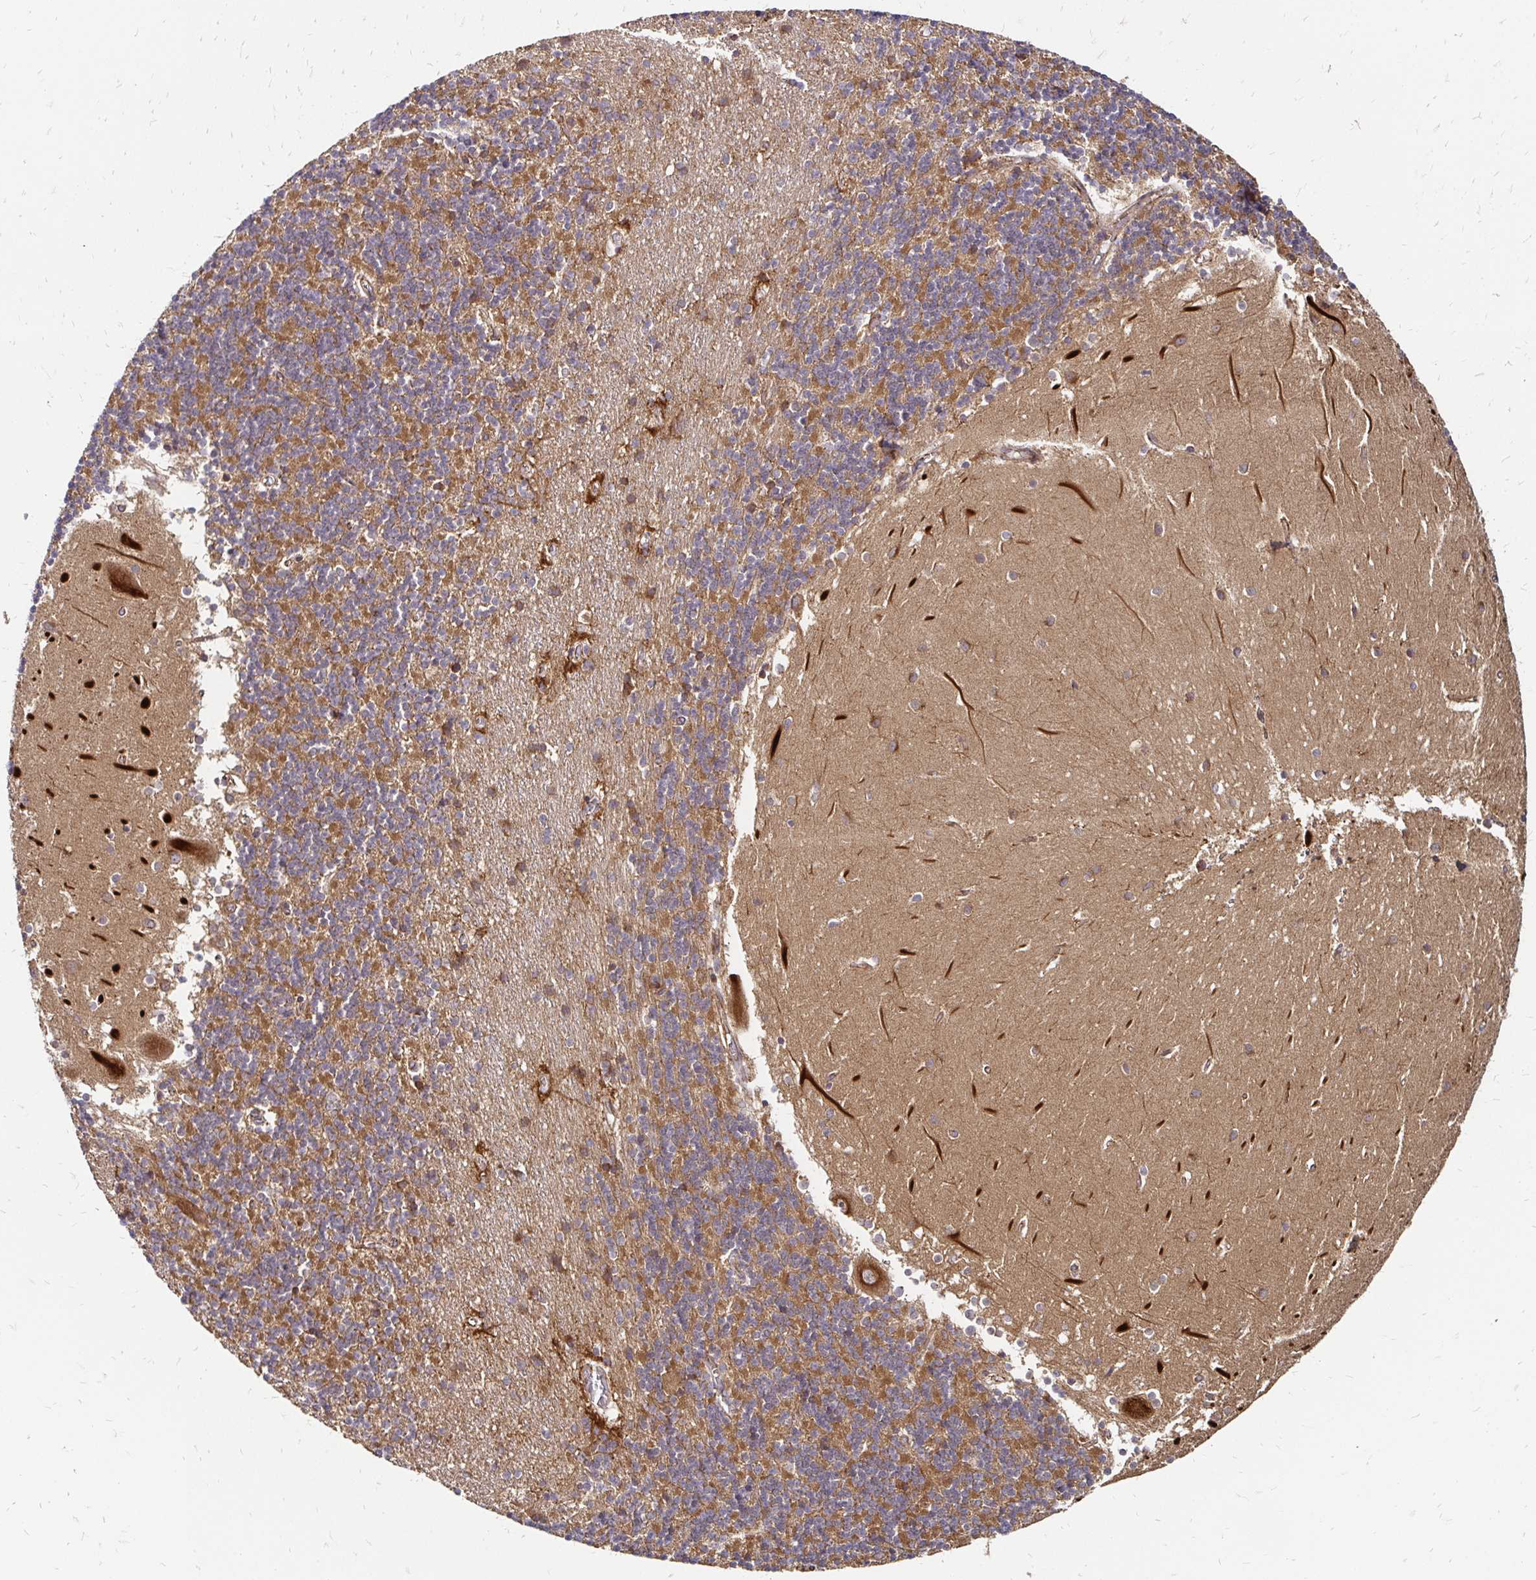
{"staining": {"intensity": "moderate", "quantity": "25%-75%", "location": "cytoplasmic/membranous"}, "tissue": "cerebellum", "cell_type": "Cells in granular layer", "image_type": "normal", "snomed": [{"axis": "morphology", "description": "Normal tissue, NOS"}, {"axis": "topography", "description": "Cerebellum"}], "caption": "Cerebellum stained with DAB (3,3'-diaminobenzidine) IHC exhibits medium levels of moderate cytoplasmic/membranous expression in approximately 25%-75% of cells in granular layer.", "gene": "ZW10", "patient": {"sex": "male", "age": 54}}